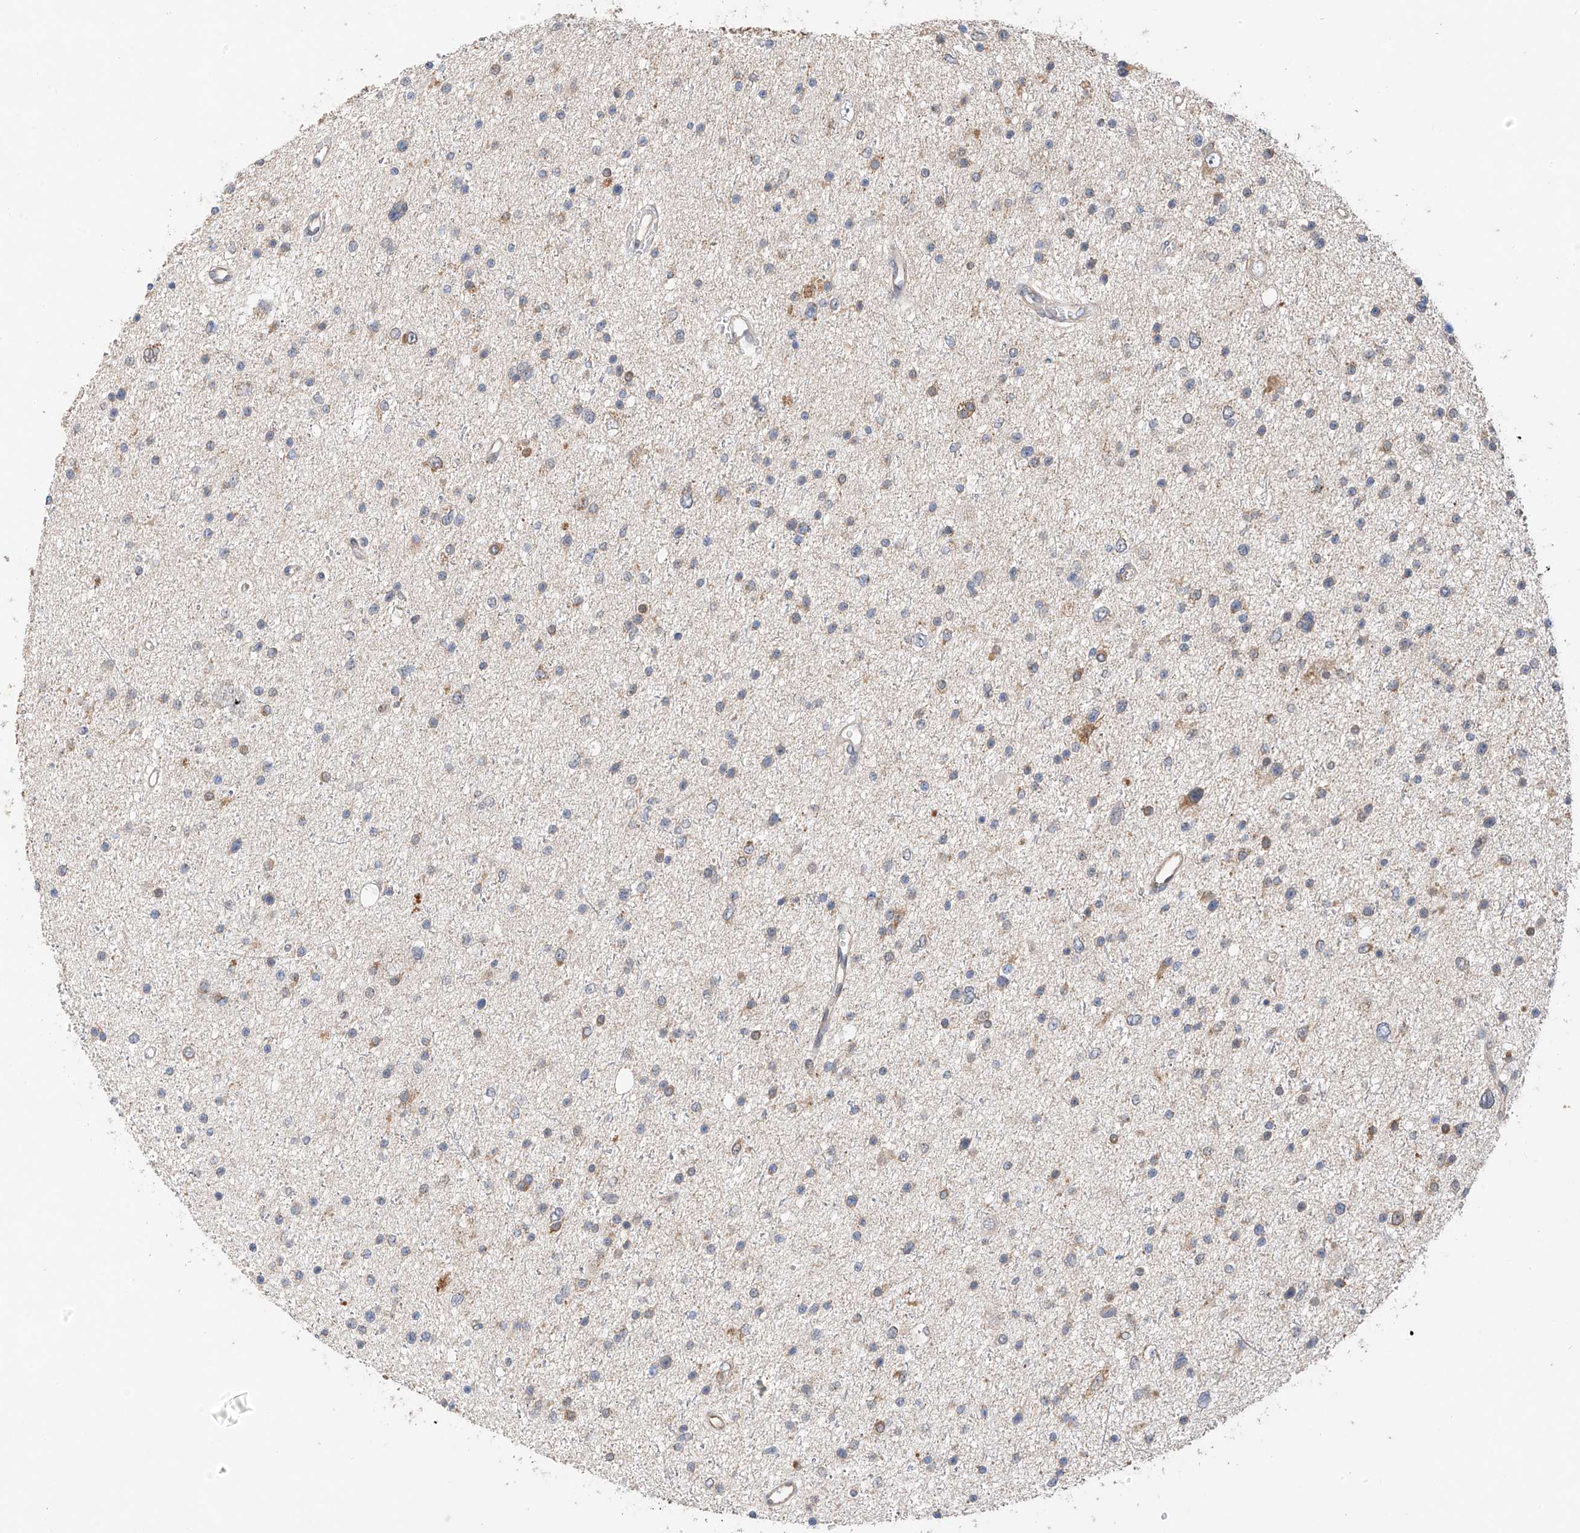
{"staining": {"intensity": "weak", "quantity": "<25%", "location": "cytoplasmic/membranous"}, "tissue": "glioma", "cell_type": "Tumor cells", "image_type": "cancer", "snomed": [{"axis": "morphology", "description": "Glioma, malignant, Low grade"}, {"axis": "topography", "description": "Brain"}], "caption": "The photomicrograph exhibits no significant staining in tumor cells of glioma.", "gene": "PPA2", "patient": {"sex": "female", "age": 37}}